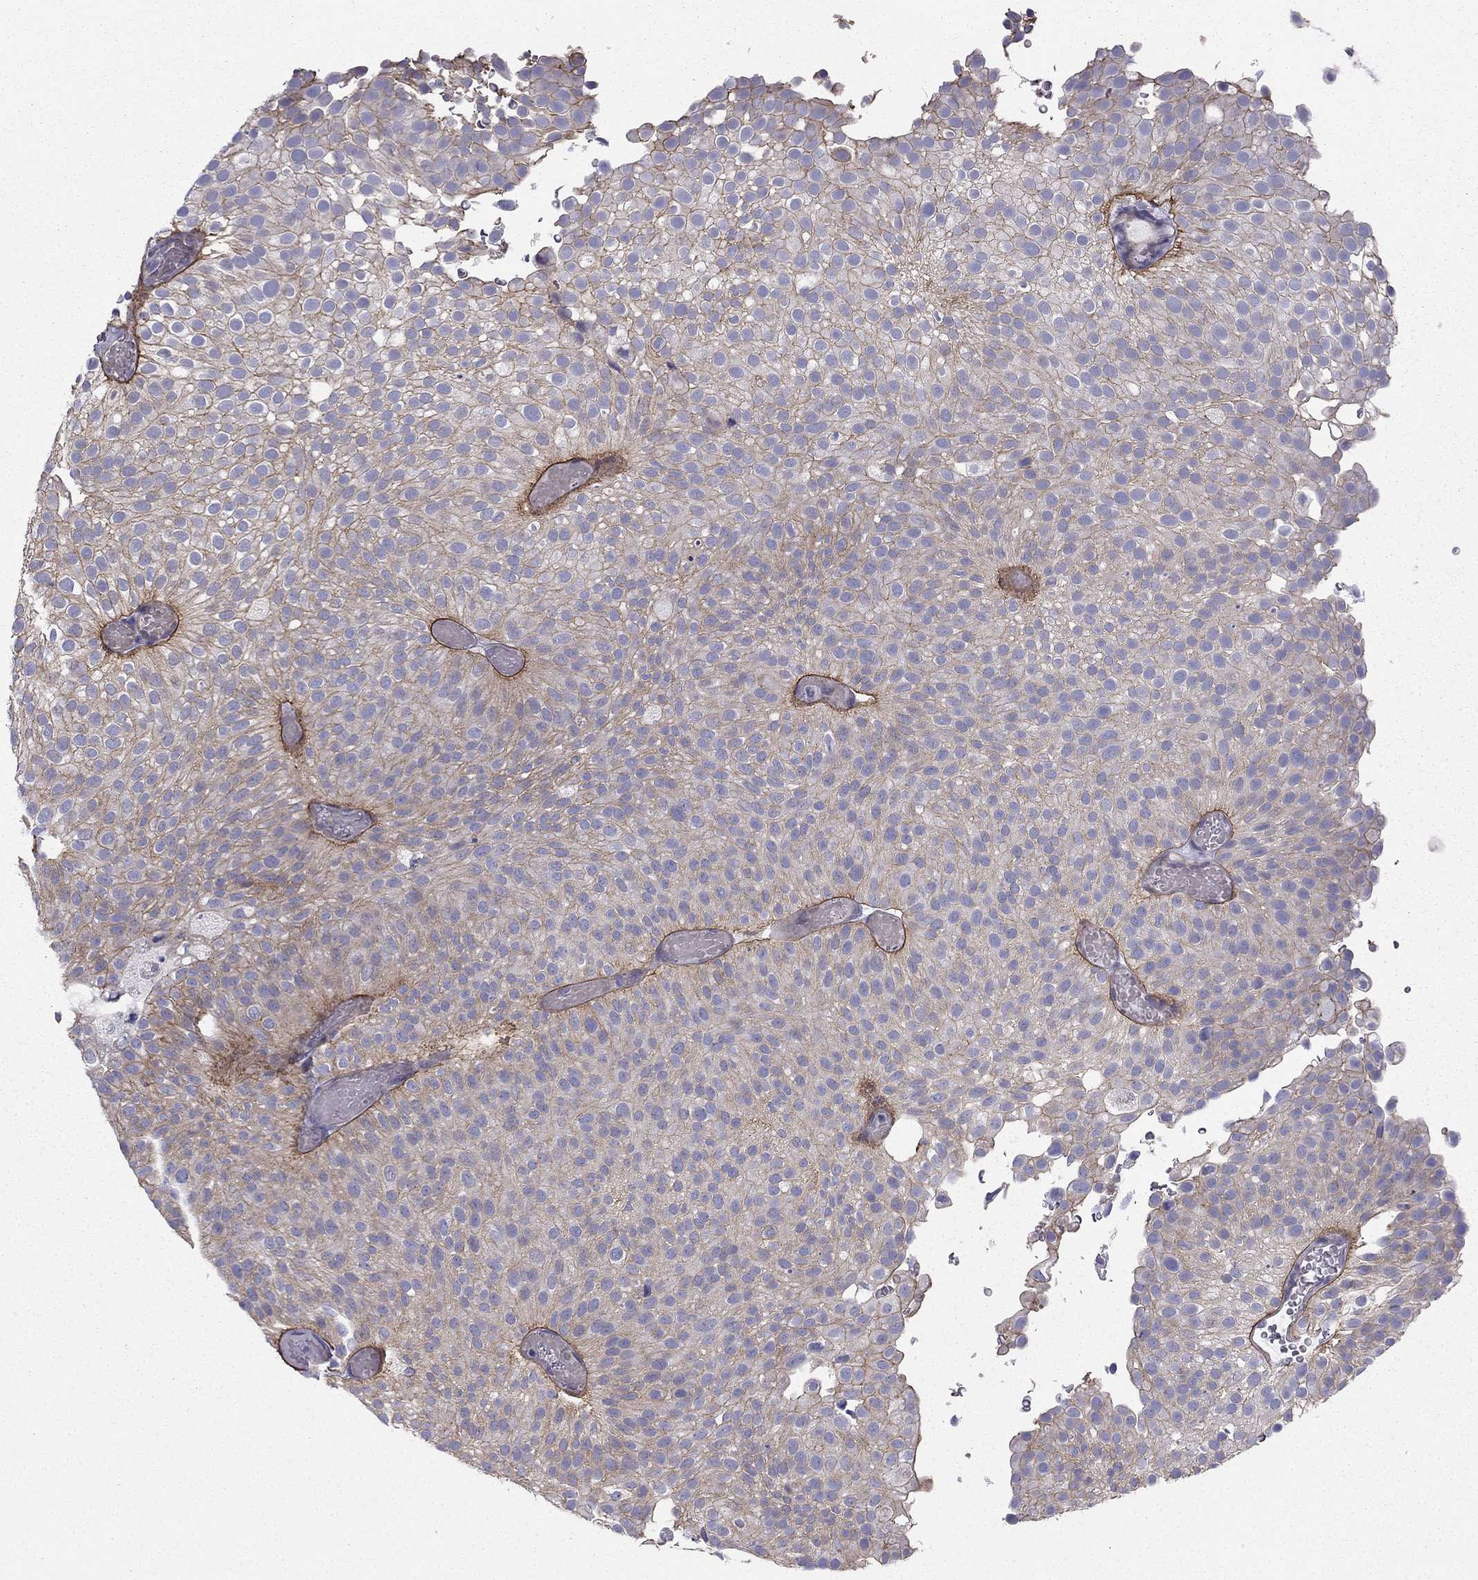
{"staining": {"intensity": "strong", "quantity": "25%-75%", "location": "cytoplasmic/membranous"}, "tissue": "urothelial cancer", "cell_type": "Tumor cells", "image_type": "cancer", "snomed": [{"axis": "morphology", "description": "Urothelial carcinoma, Low grade"}, {"axis": "topography", "description": "Urinary bladder"}], "caption": "The photomicrograph exhibits staining of low-grade urothelial carcinoma, revealing strong cytoplasmic/membranous protein staining (brown color) within tumor cells. The staining is performed using DAB (3,3'-diaminobenzidine) brown chromogen to label protein expression. The nuclei are counter-stained blue using hematoxylin.", "gene": "ENOX1", "patient": {"sex": "male", "age": 78}}